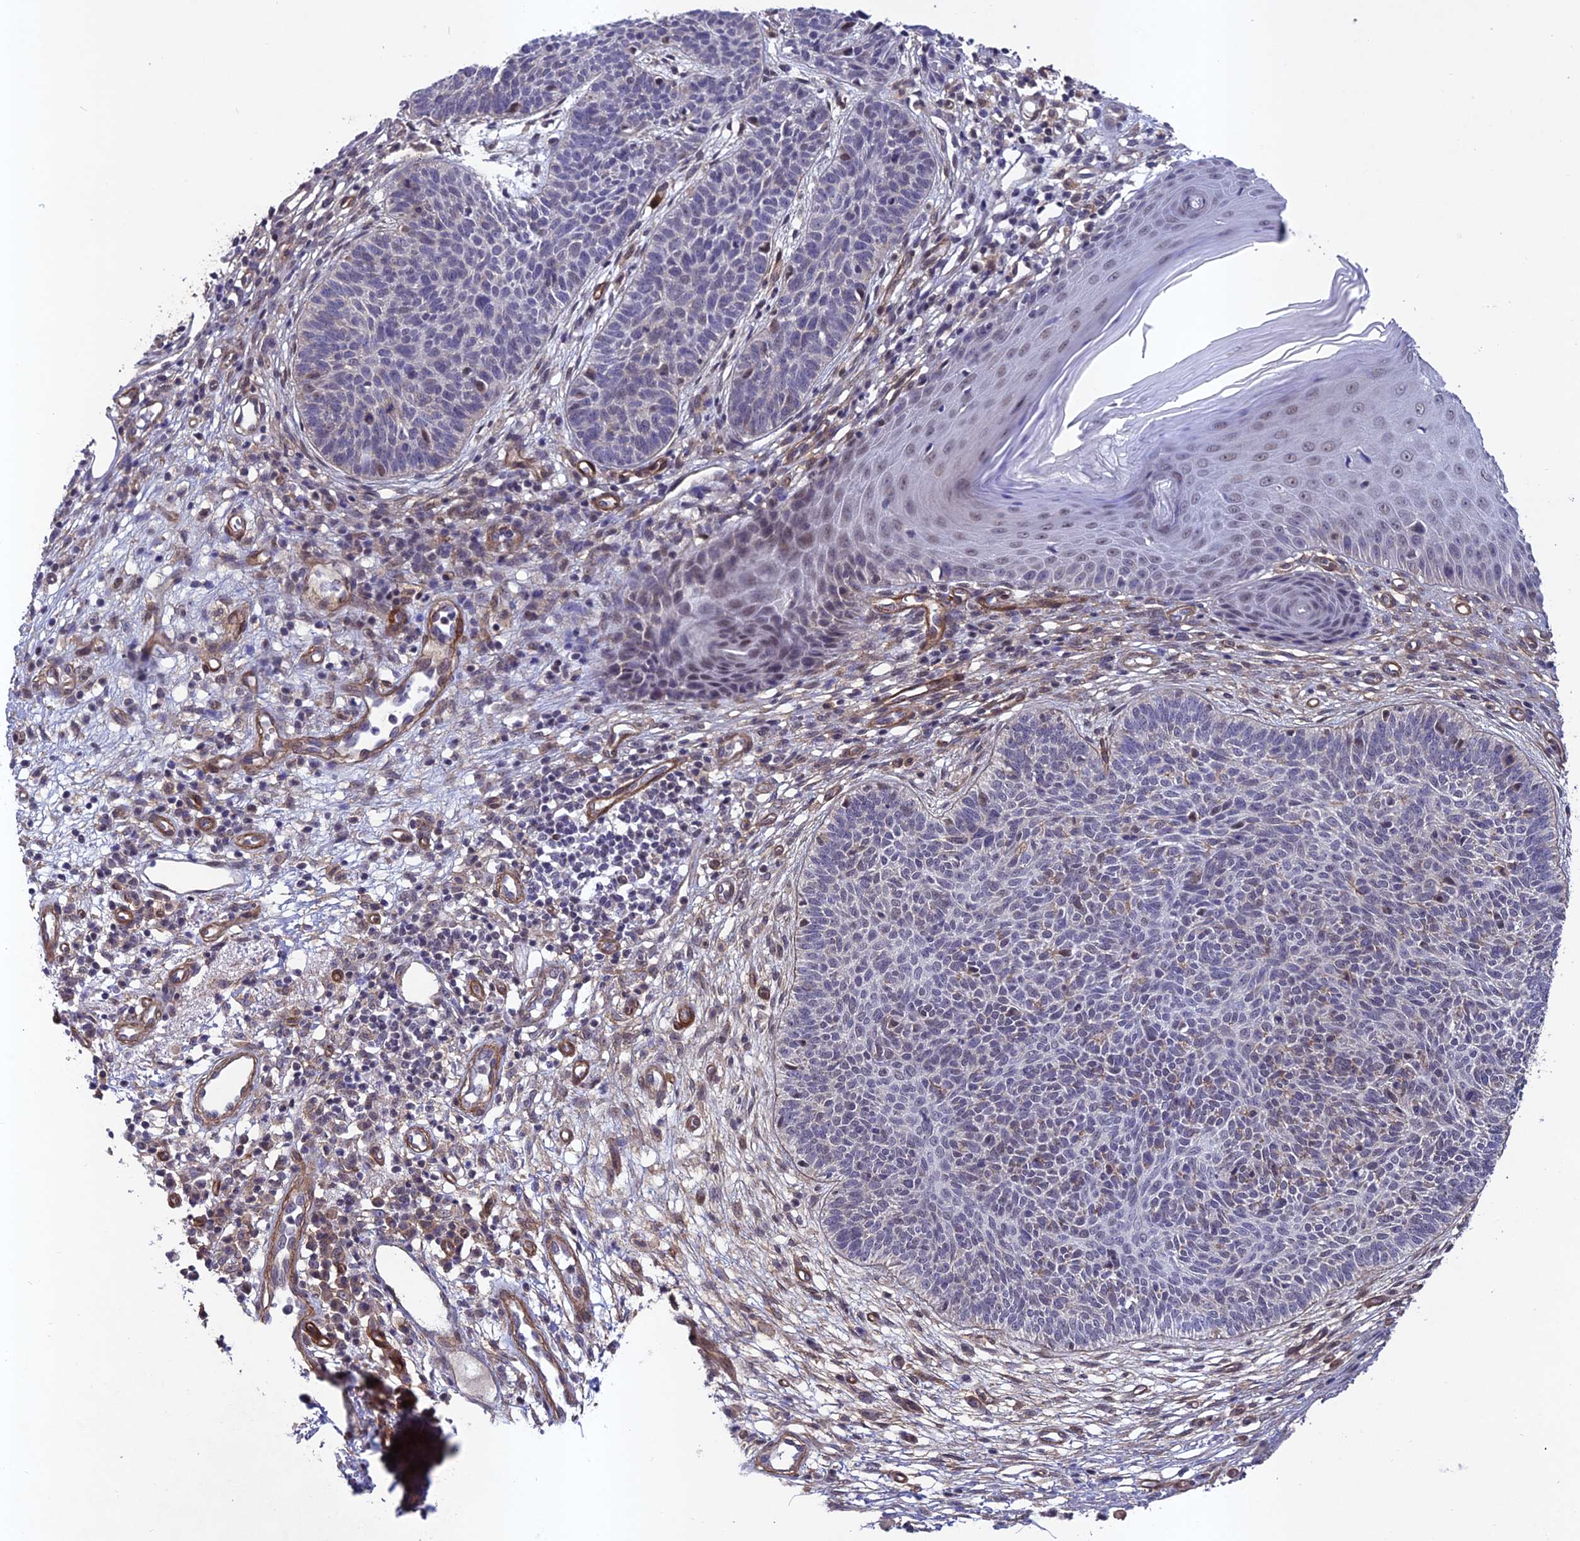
{"staining": {"intensity": "negative", "quantity": "none", "location": "none"}, "tissue": "skin cancer", "cell_type": "Tumor cells", "image_type": "cancer", "snomed": [{"axis": "morphology", "description": "Basal cell carcinoma"}, {"axis": "topography", "description": "Skin"}], "caption": "Skin cancer (basal cell carcinoma) was stained to show a protein in brown. There is no significant expression in tumor cells. The staining is performed using DAB (3,3'-diaminobenzidine) brown chromogen with nuclei counter-stained in using hematoxylin.", "gene": "TNS1", "patient": {"sex": "female", "age": 66}}